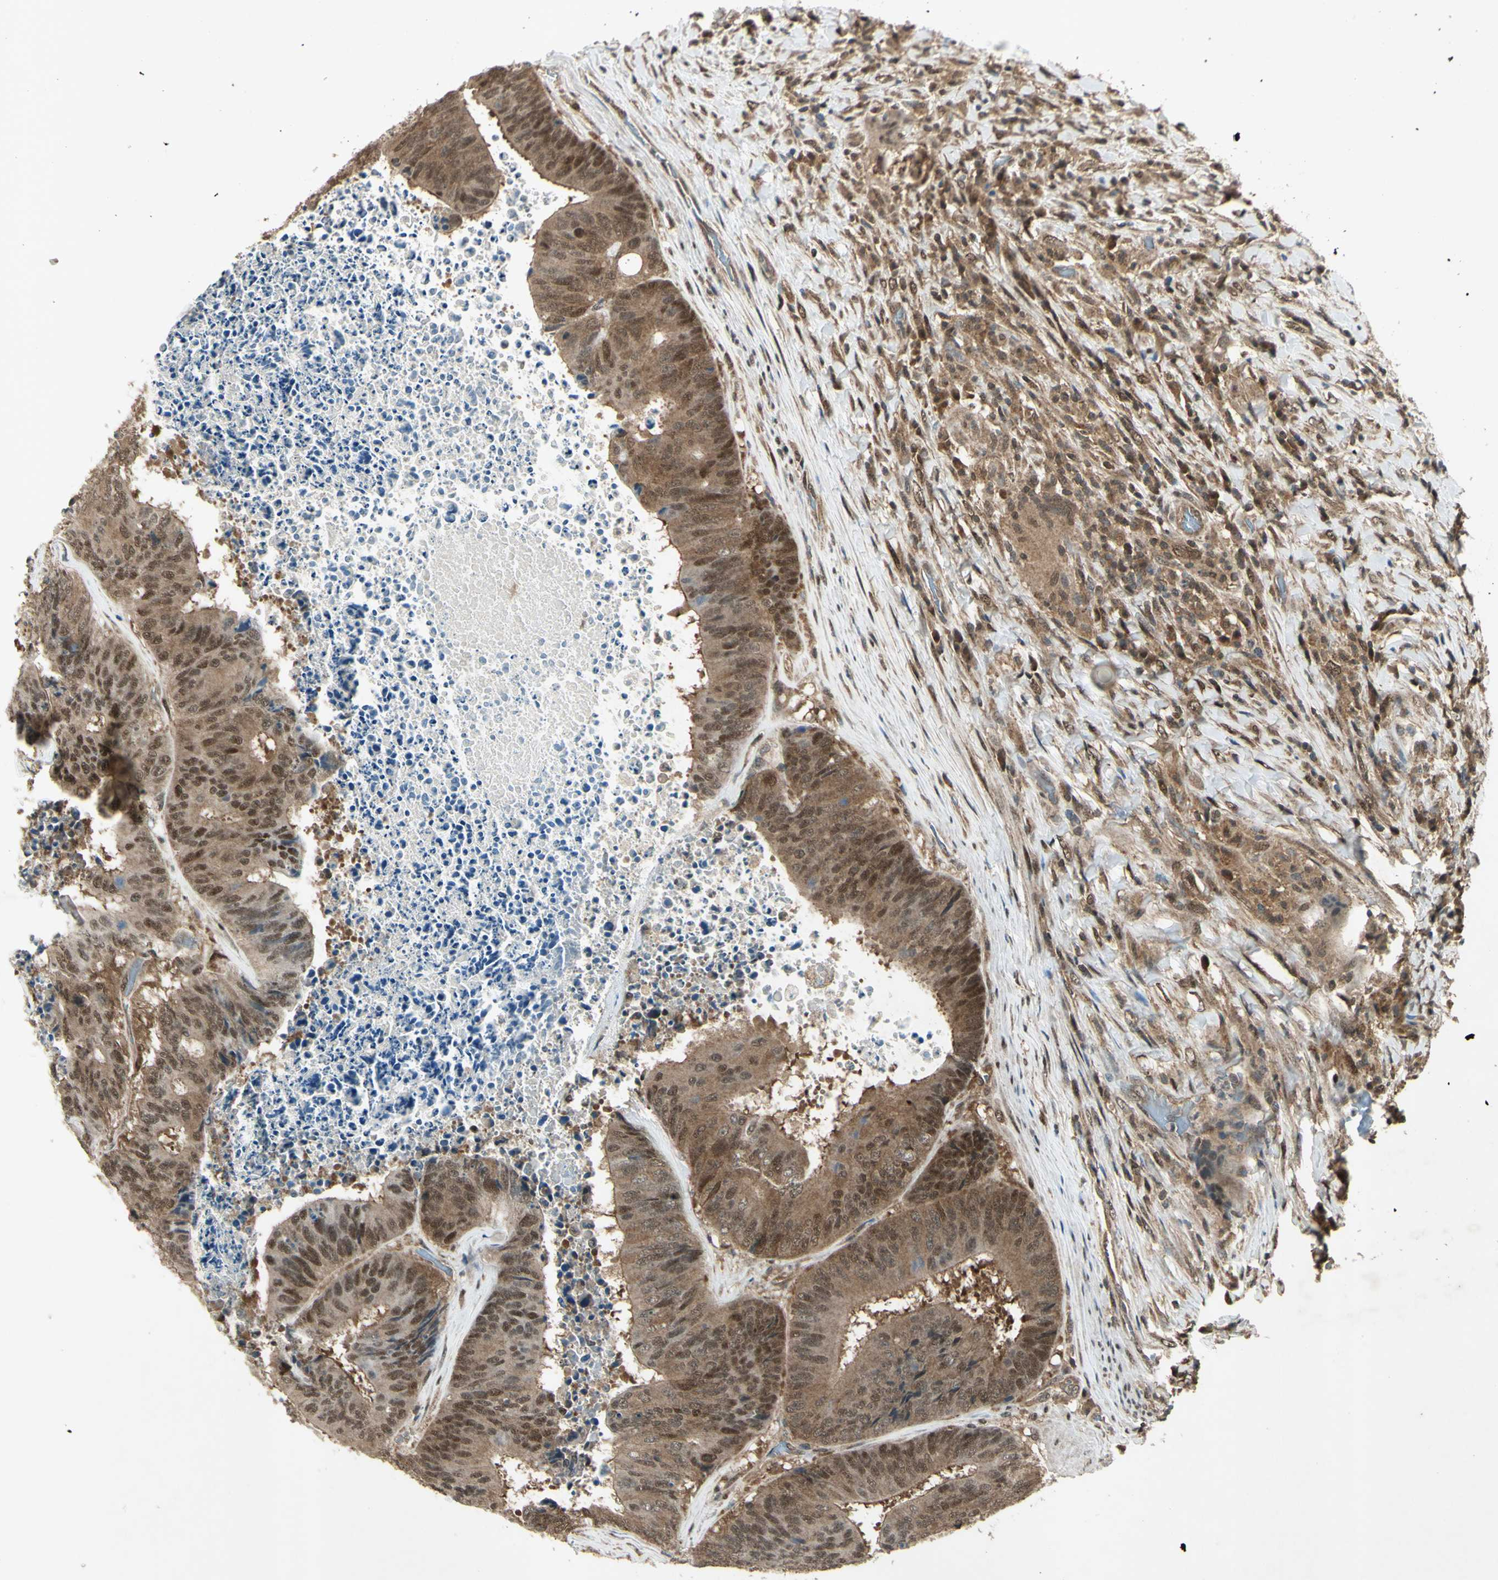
{"staining": {"intensity": "moderate", "quantity": ">75%", "location": "cytoplasmic/membranous,nuclear"}, "tissue": "colorectal cancer", "cell_type": "Tumor cells", "image_type": "cancer", "snomed": [{"axis": "morphology", "description": "Adenocarcinoma, NOS"}, {"axis": "topography", "description": "Rectum"}], "caption": "Protein staining of colorectal cancer (adenocarcinoma) tissue reveals moderate cytoplasmic/membranous and nuclear staining in approximately >75% of tumor cells.", "gene": "PSMD5", "patient": {"sex": "male", "age": 72}}